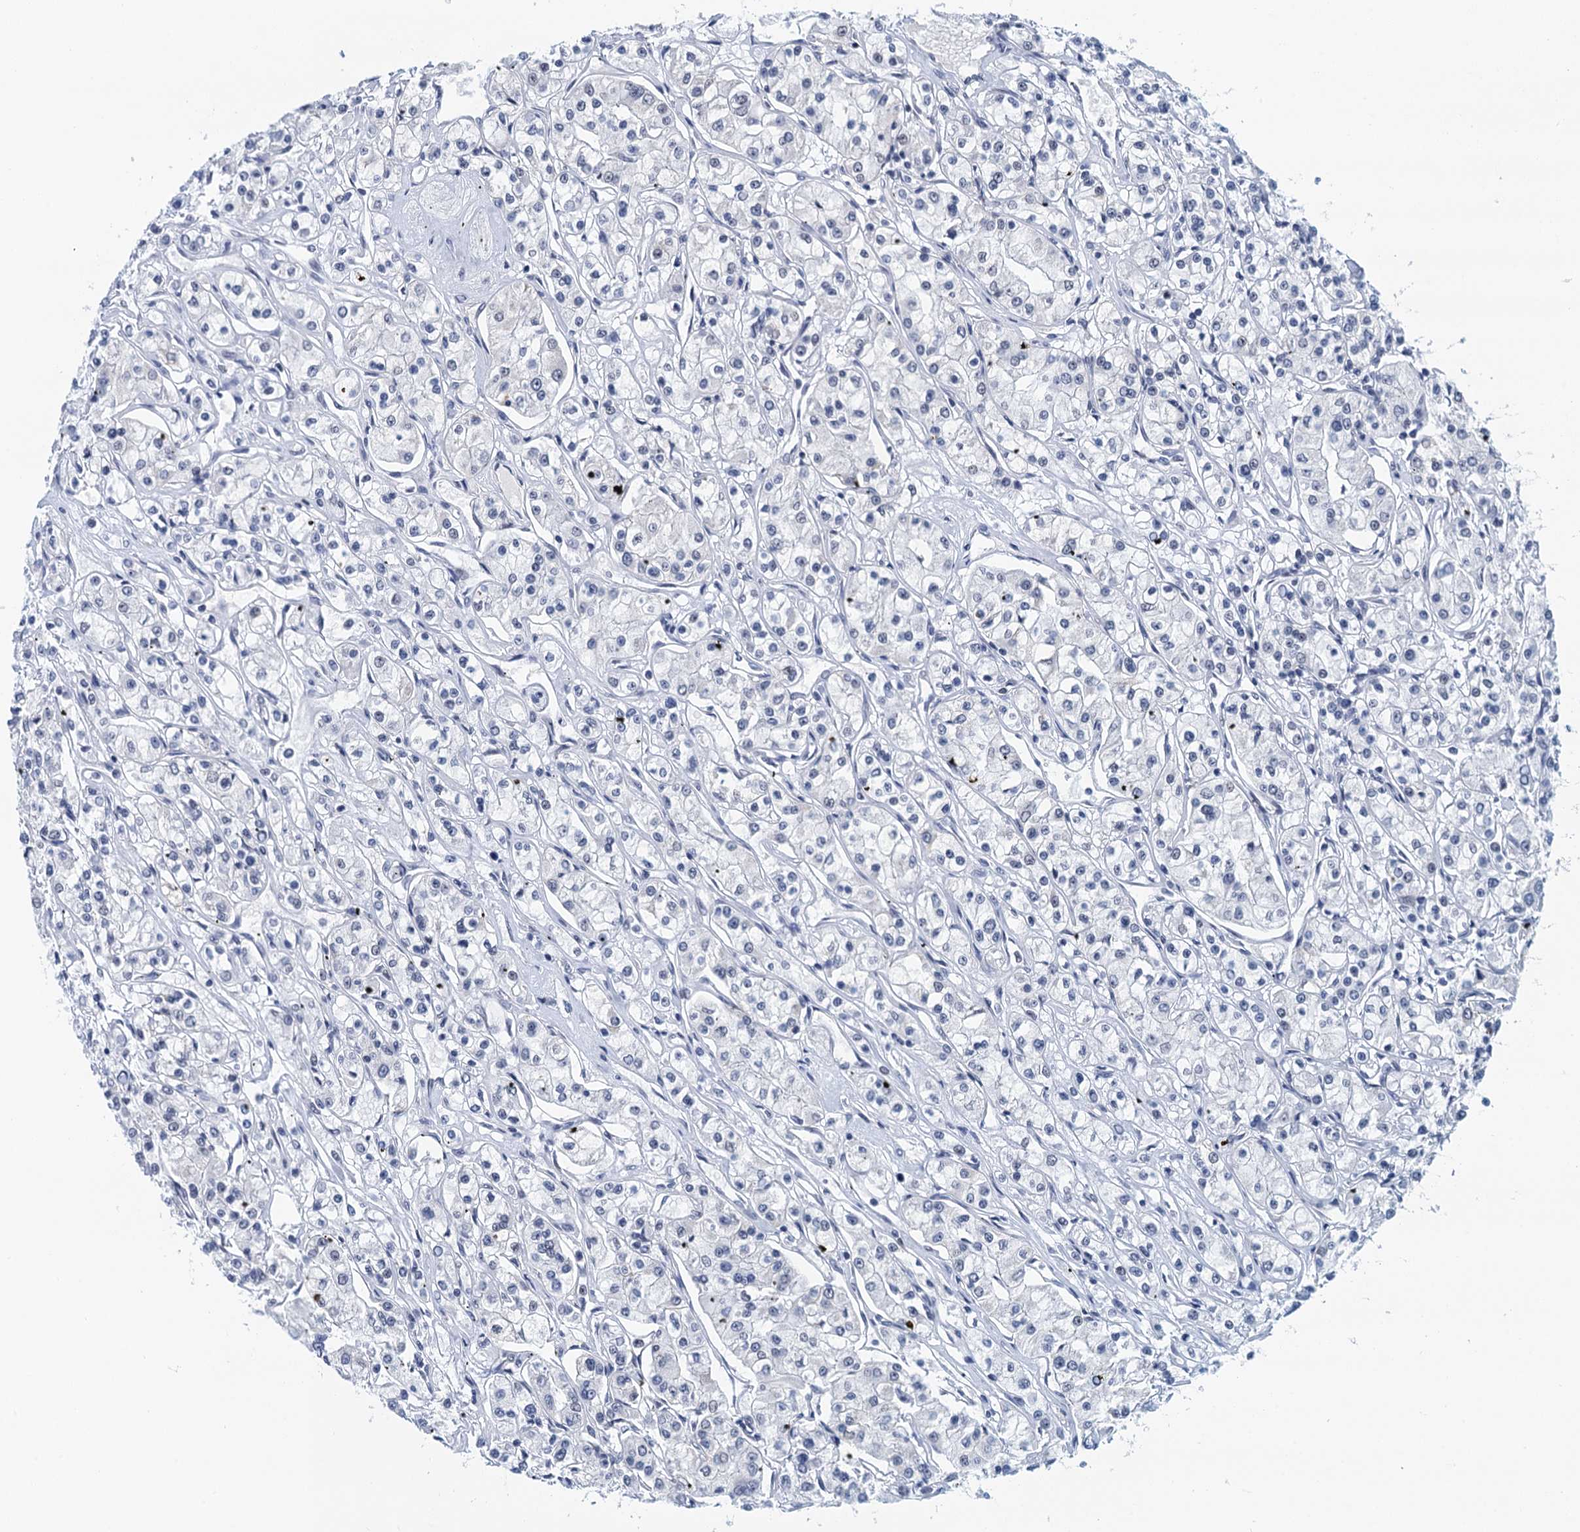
{"staining": {"intensity": "negative", "quantity": "none", "location": "none"}, "tissue": "renal cancer", "cell_type": "Tumor cells", "image_type": "cancer", "snomed": [{"axis": "morphology", "description": "Adenocarcinoma, NOS"}, {"axis": "topography", "description": "Kidney"}], "caption": "Micrograph shows no significant protein staining in tumor cells of renal cancer (adenocarcinoma).", "gene": "EPS8L1", "patient": {"sex": "female", "age": 59}}